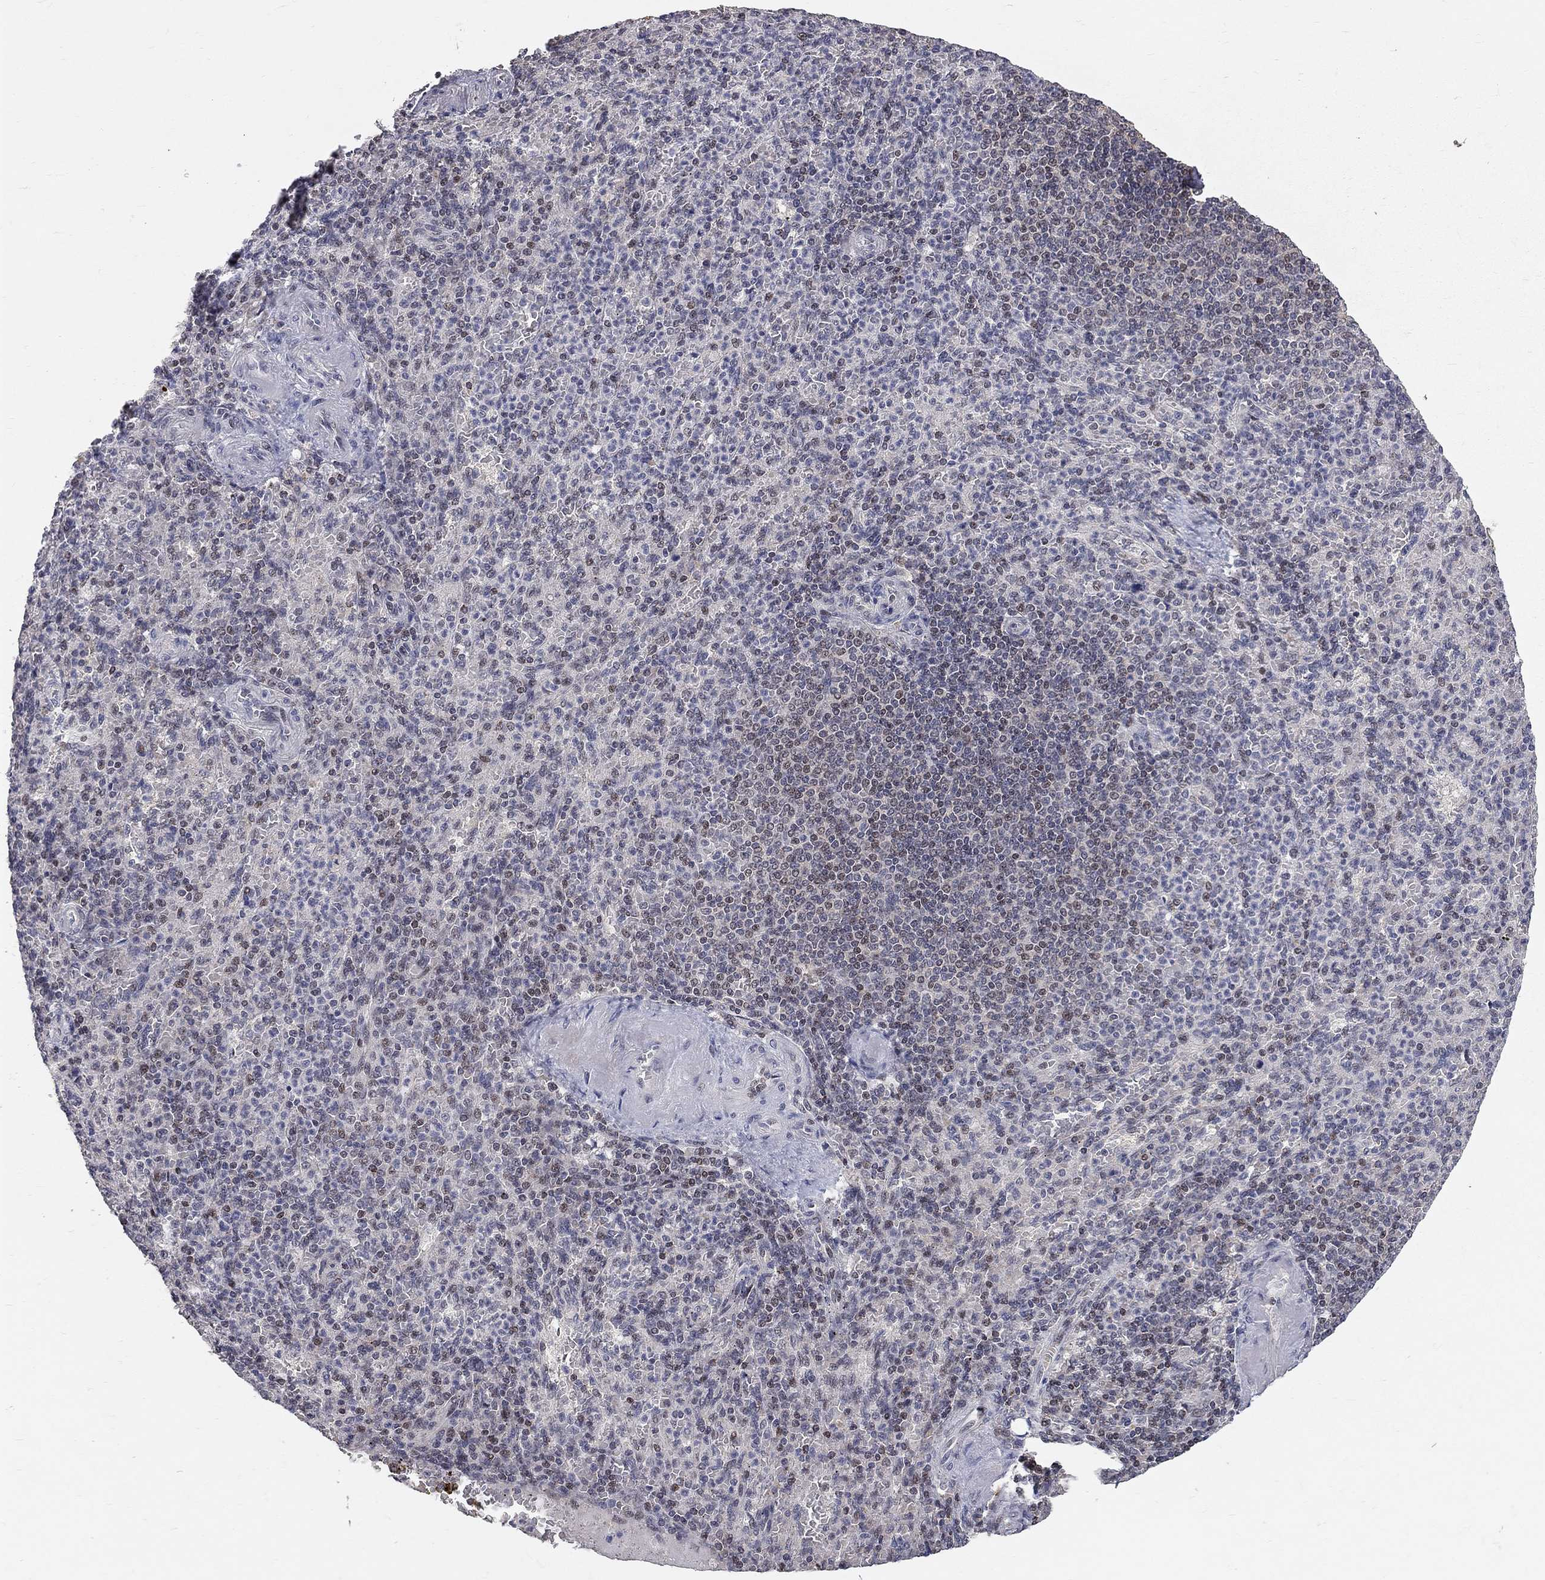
{"staining": {"intensity": "weak", "quantity": "<25%", "location": "nuclear"}, "tissue": "spleen", "cell_type": "Cells in red pulp", "image_type": "normal", "snomed": [{"axis": "morphology", "description": "Normal tissue, NOS"}, {"axis": "topography", "description": "Spleen"}], "caption": "DAB immunohistochemical staining of benign human spleen demonstrates no significant staining in cells in red pulp. The staining was performed using DAB (3,3'-diaminobenzidine) to visualize the protein expression in brown, while the nuclei were stained in blue with hematoxylin (Magnification: 20x).", "gene": "HDAC3", "patient": {"sex": "female", "age": 74}}